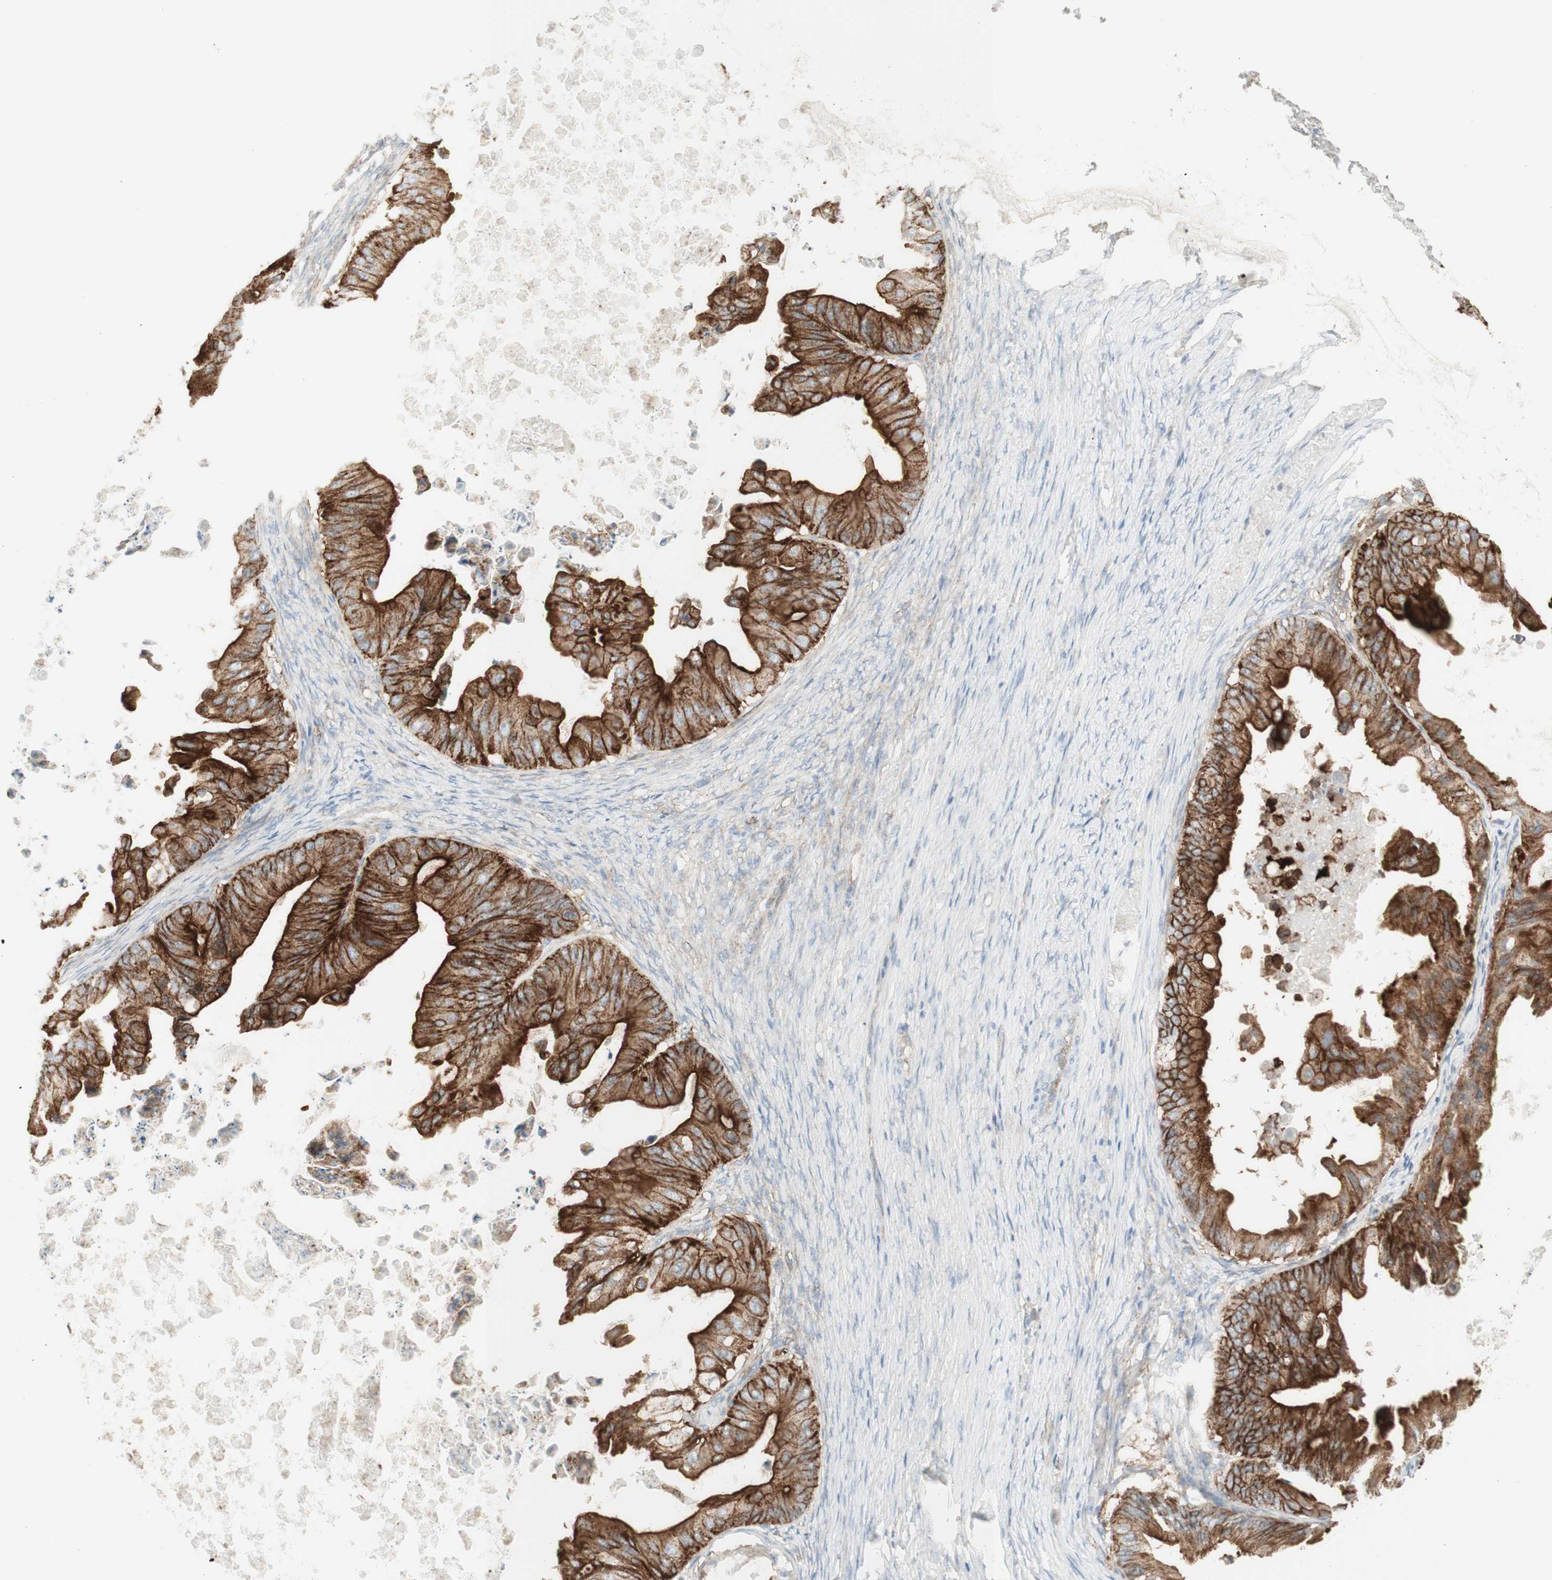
{"staining": {"intensity": "strong", "quantity": "25%-75%", "location": "cytoplasmic/membranous"}, "tissue": "ovarian cancer", "cell_type": "Tumor cells", "image_type": "cancer", "snomed": [{"axis": "morphology", "description": "Cystadenocarcinoma, mucinous, NOS"}, {"axis": "topography", "description": "Ovary"}], "caption": "Strong cytoplasmic/membranous staining for a protein is appreciated in approximately 25%-75% of tumor cells of ovarian cancer using immunohistochemistry.", "gene": "MYO6", "patient": {"sex": "female", "age": 37}}